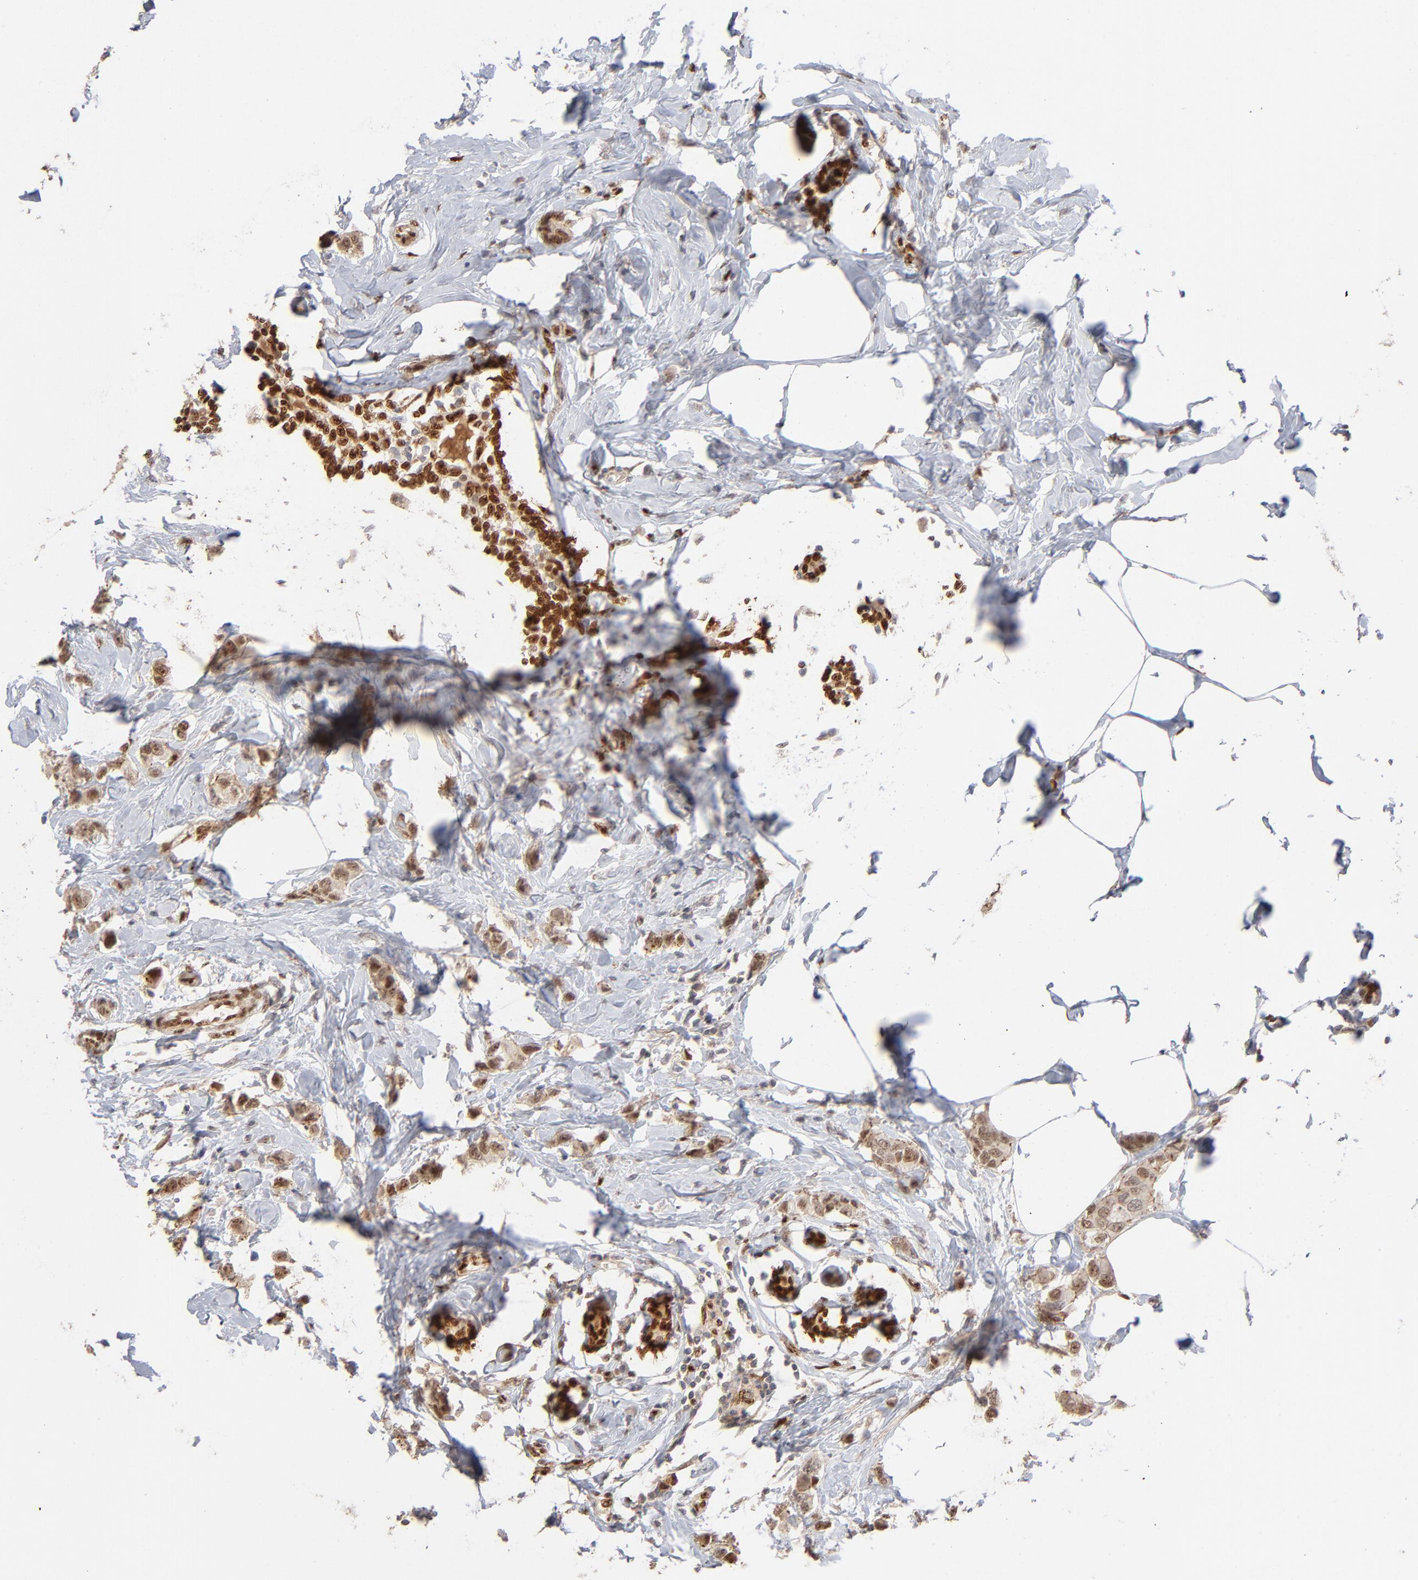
{"staining": {"intensity": "moderate", "quantity": ">75%", "location": "nuclear"}, "tissue": "breast cancer", "cell_type": "Tumor cells", "image_type": "cancer", "snomed": [{"axis": "morphology", "description": "Normal tissue, NOS"}, {"axis": "morphology", "description": "Duct carcinoma"}, {"axis": "topography", "description": "Breast"}], "caption": "Human breast cancer (intraductal carcinoma) stained with a protein marker shows moderate staining in tumor cells.", "gene": "NFIB", "patient": {"sex": "female", "age": 50}}